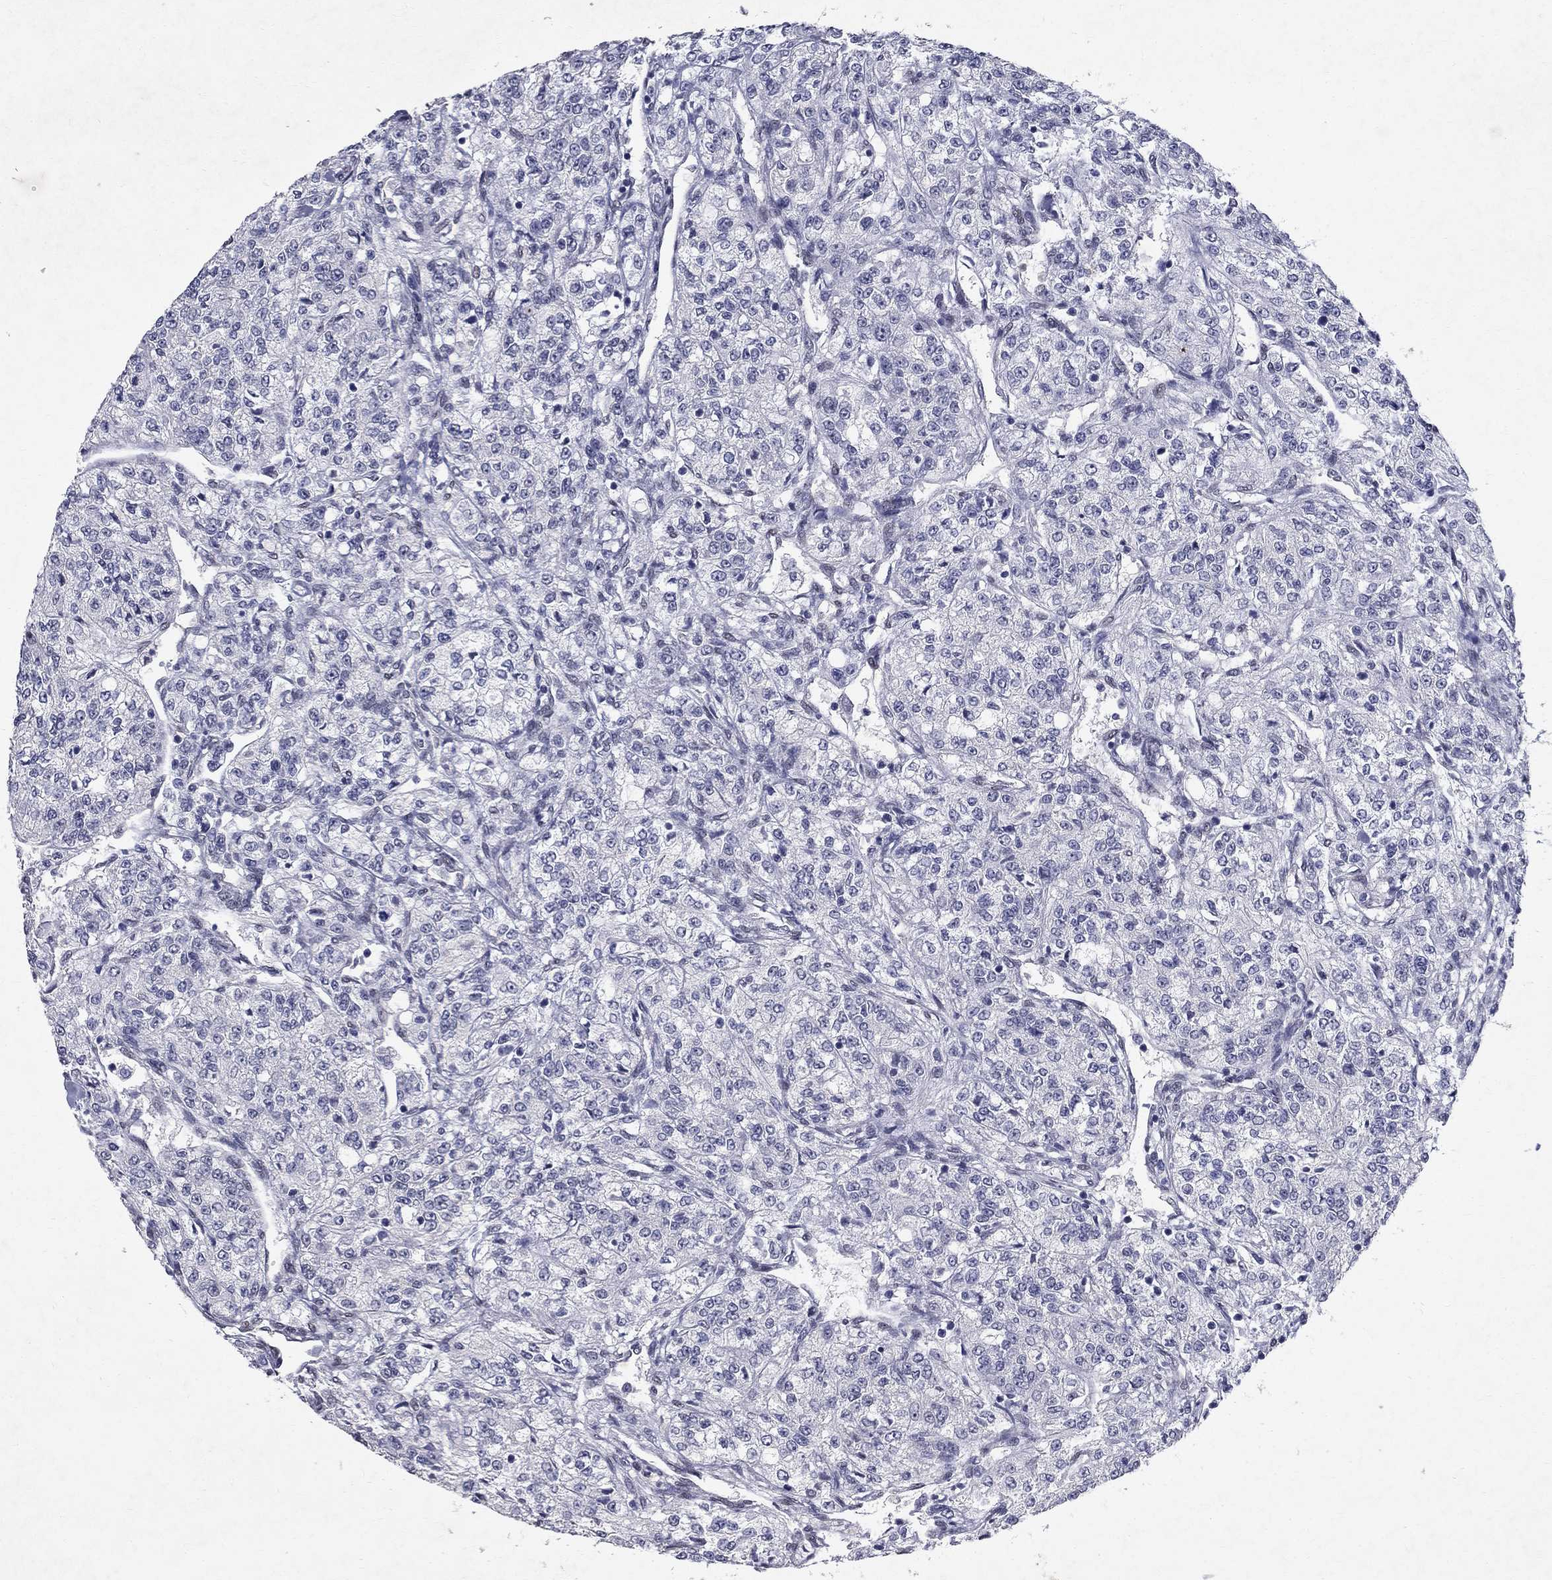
{"staining": {"intensity": "negative", "quantity": "none", "location": "none"}, "tissue": "renal cancer", "cell_type": "Tumor cells", "image_type": "cancer", "snomed": [{"axis": "morphology", "description": "Adenocarcinoma, NOS"}, {"axis": "topography", "description": "Kidney"}], "caption": "Immunohistochemical staining of renal cancer displays no significant expression in tumor cells.", "gene": "RBFOX1", "patient": {"sex": "female", "age": 63}}